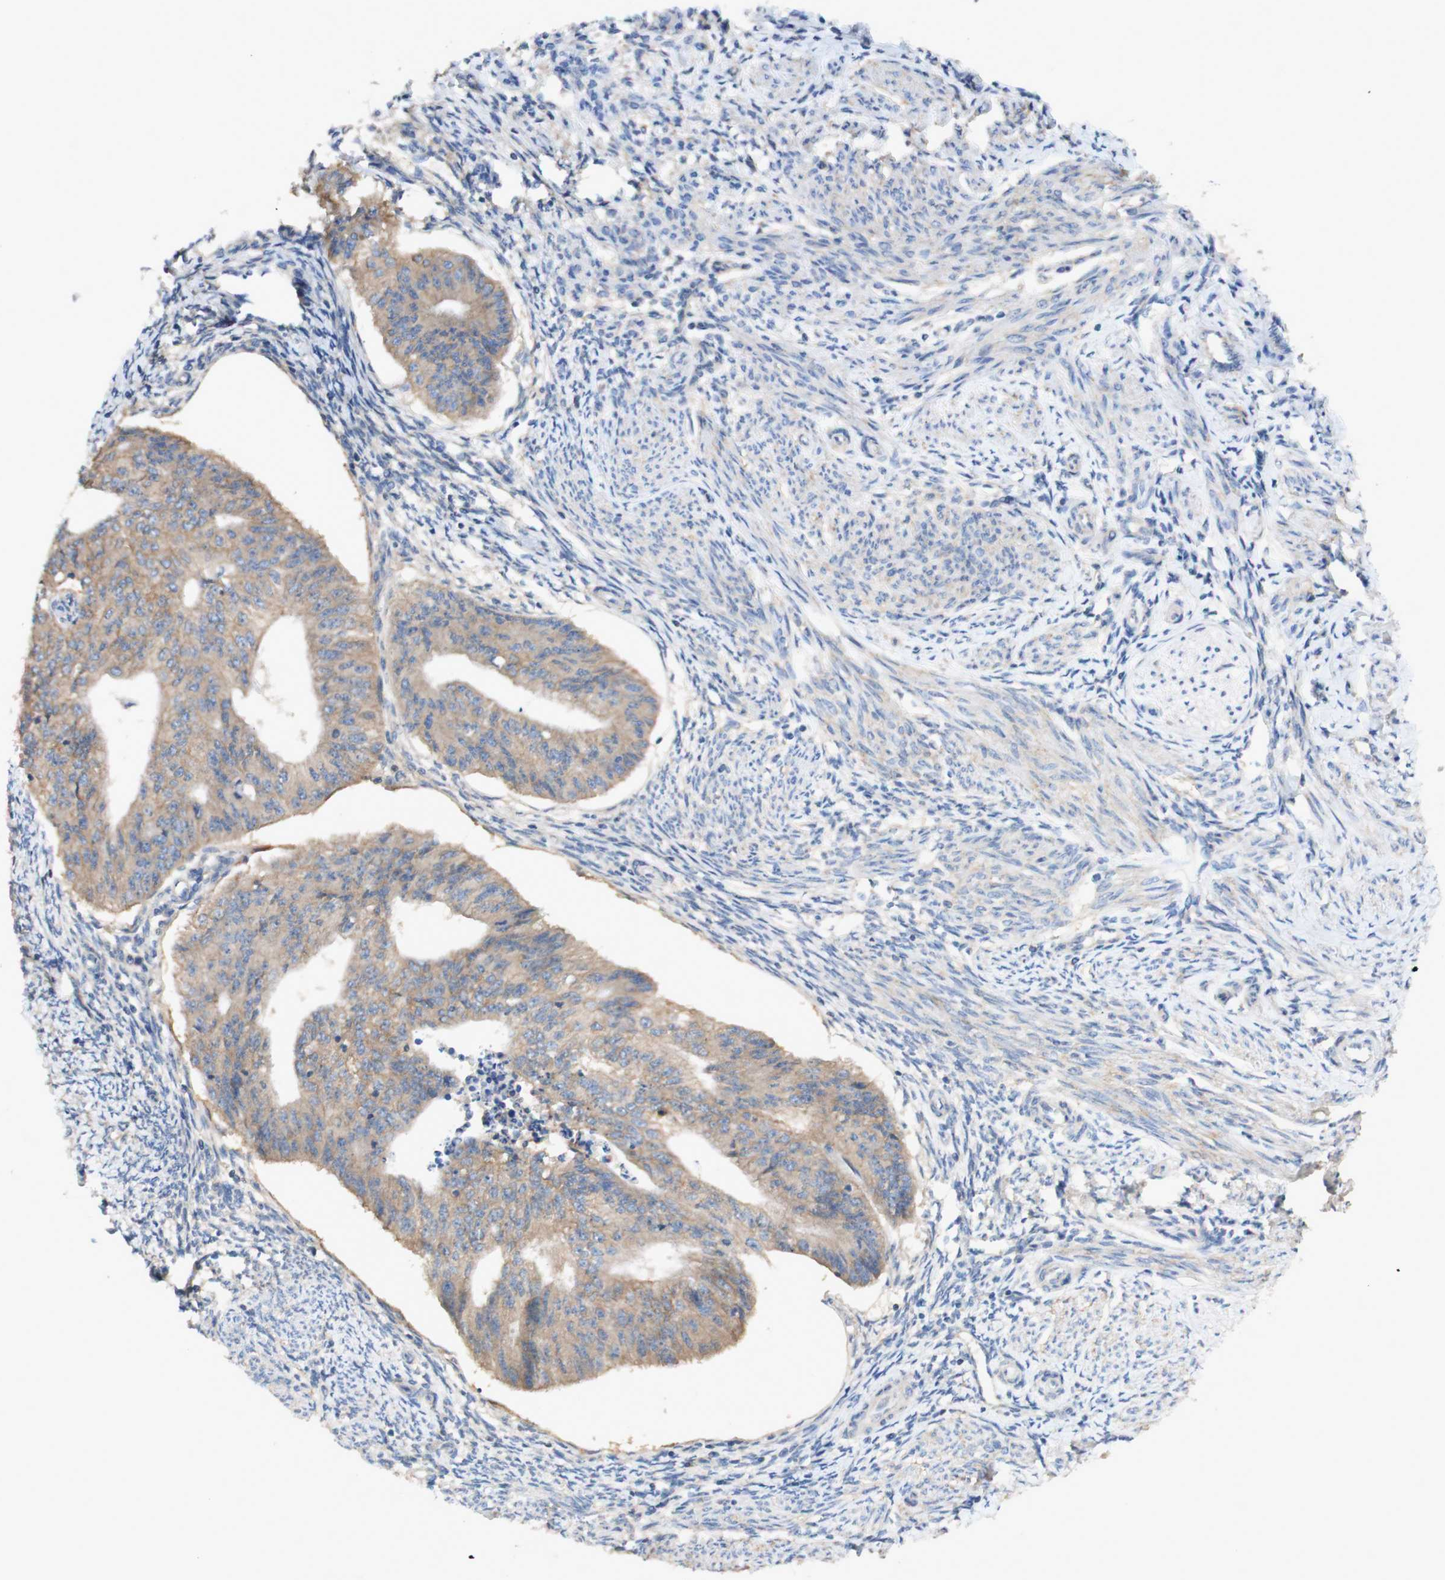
{"staining": {"intensity": "weak", "quantity": ">75%", "location": "cytoplasmic/membranous"}, "tissue": "endometrial cancer", "cell_type": "Tumor cells", "image_type": "cancer", "snomed": [{"axis": "morphology", "description": "Adenocarcinoma, NOS"}, {"axis": "topography", "description": "Endometrium"}], "caption": "Immunohistochemical staining of human endometrial cancer (adenocarcinoma) exhibits low levels of weak cytoplasmic/membranous staining in about >75% of tumor cells.", "gene": "ATP2B1", "patient": {"sex": "female", "age": 32}}